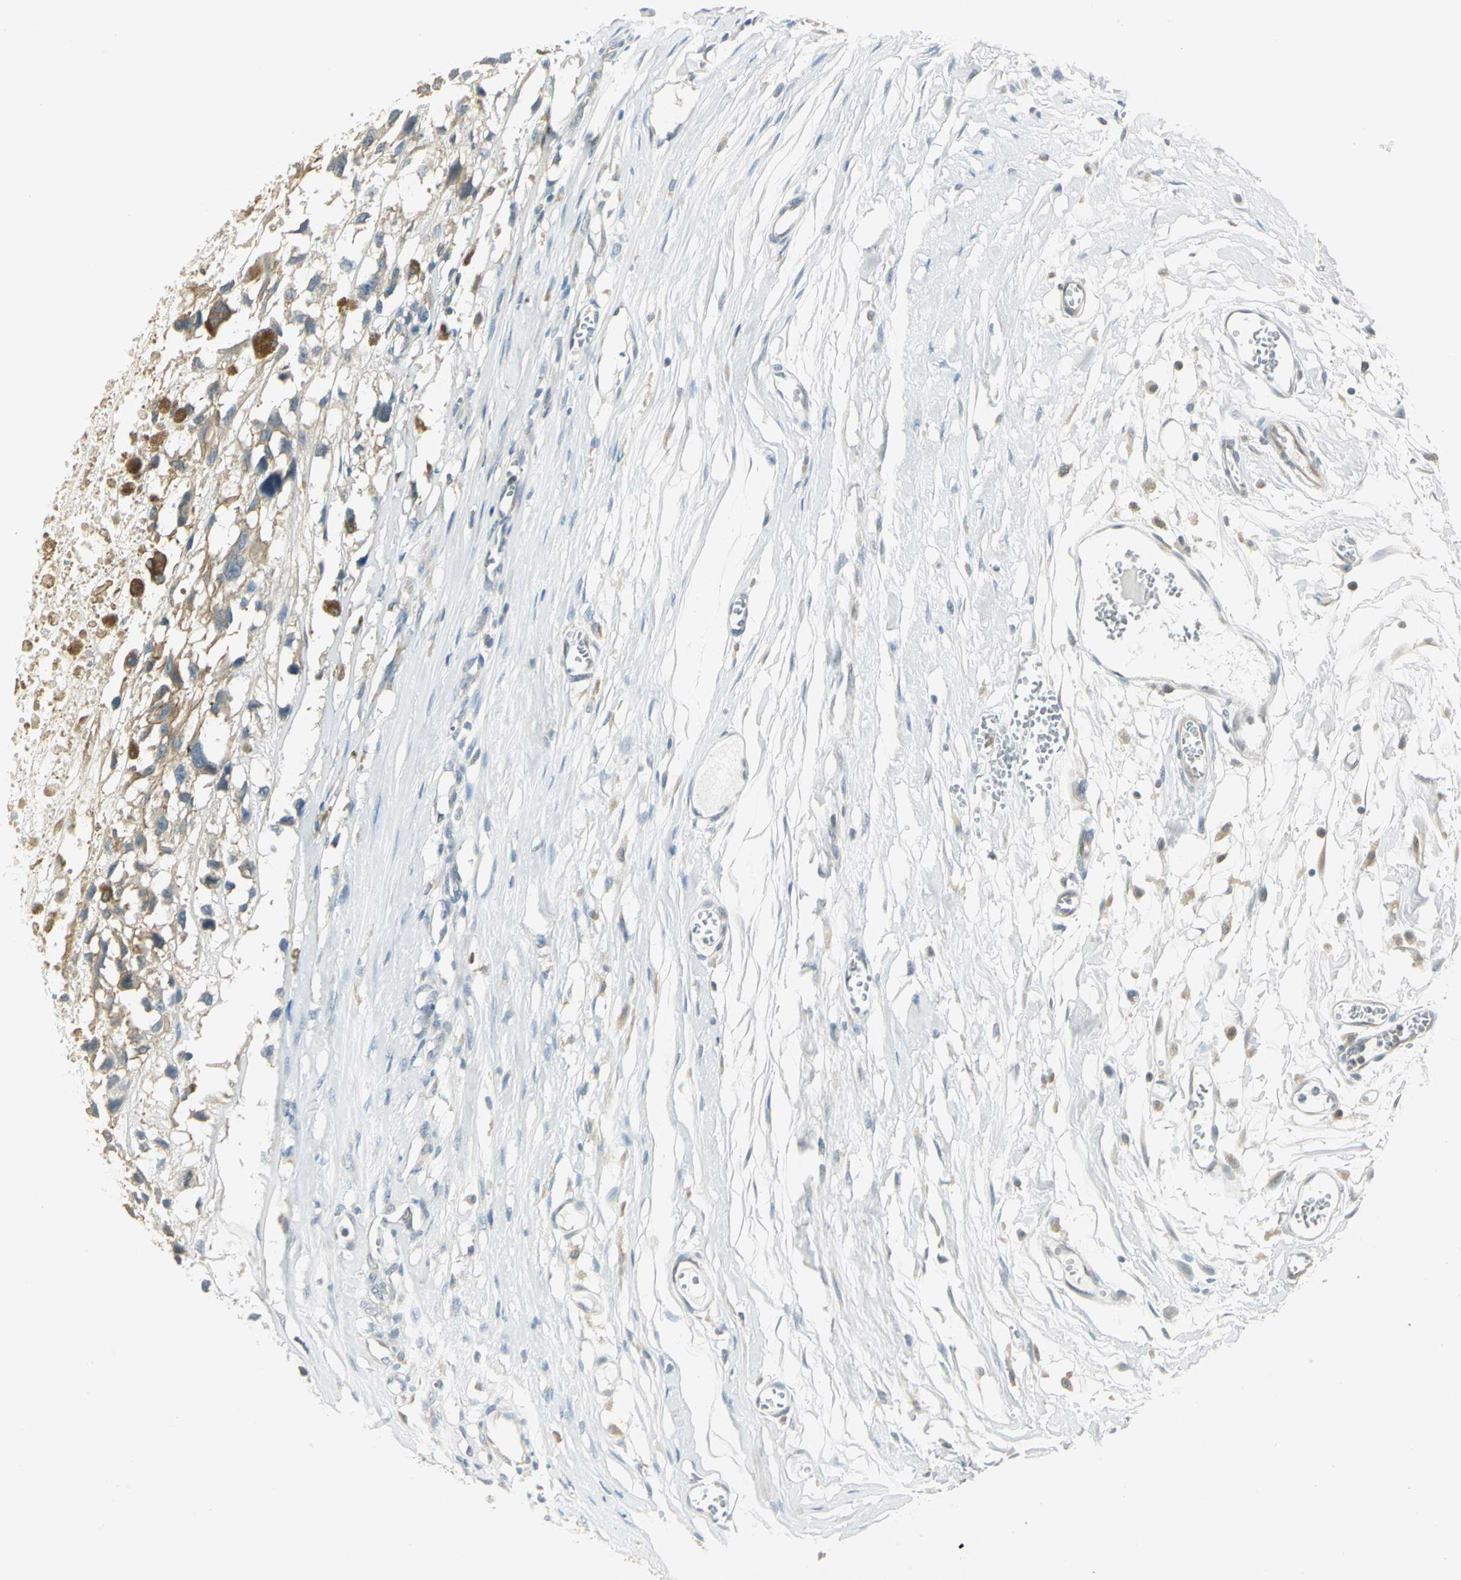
{"staining": {"intensity": "moderate", "quantity": ">75%", "location": "cytoplasmic/membranous"}, "tissue": "melanoma", "cell_type": "Tumor cells", "image_type": "cancer", "snomed": [{"axis": "morphology", "description": "Malignant melanoma, Metastatic site"}, {"axis": "topography", "description": "Lymph node"}], "caption": "DAB immunohistochemical staining of human melanoma shows moderate cytoplasmic/membranous protein positivity in about >75% of tumor cells. (DAB IHC, brown staining for protein, blue staining for nuclei).", "gene": "FYN", "patient": {"sex": "male", "age": 59}}